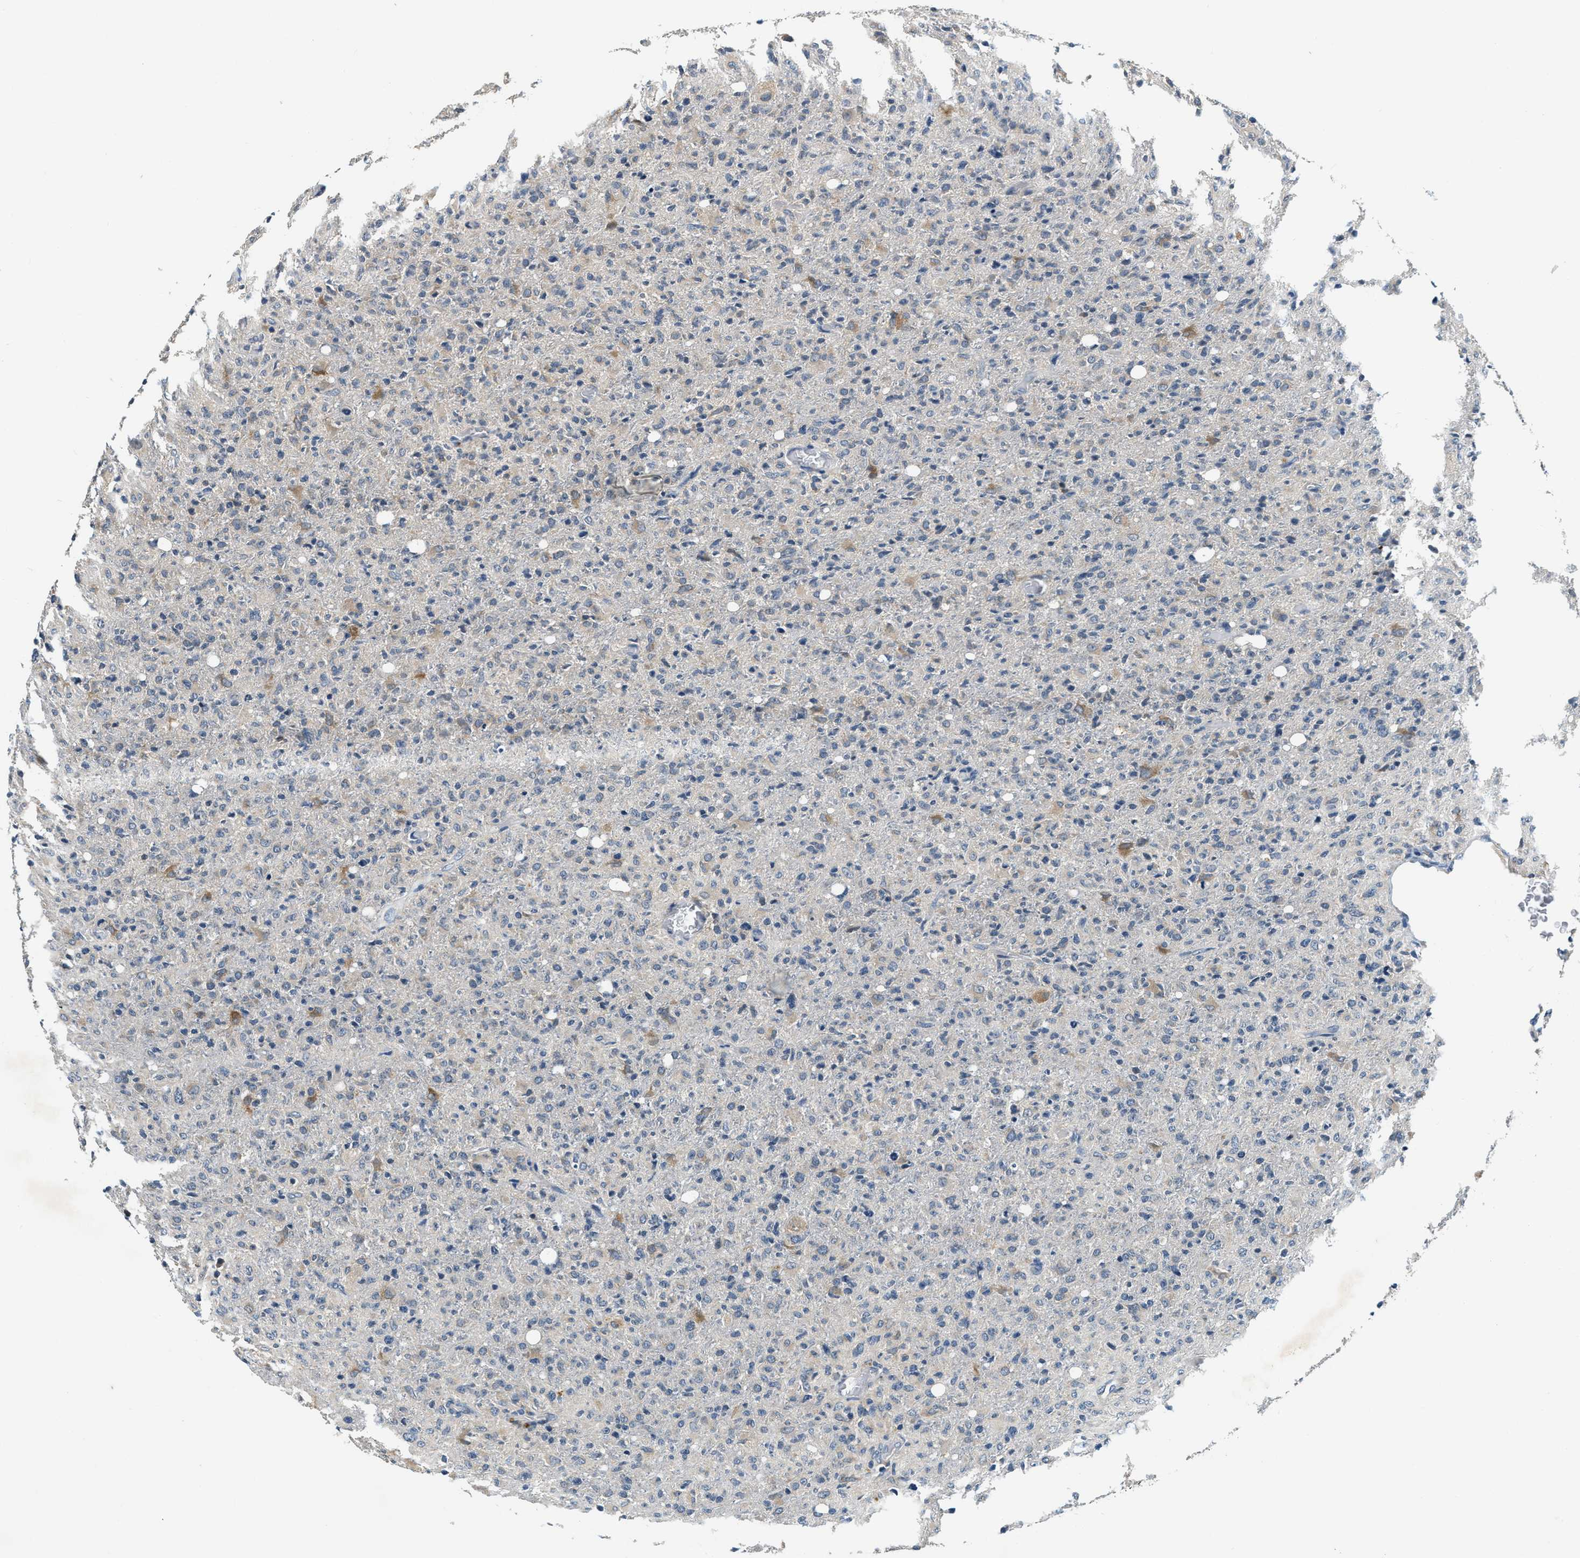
{"staining": {"intensity": "negative", "quantity": "none", "location": "none"}, "tissue": "glioma", "cell_type": "Tumor cells", "image_type": "cancer", "snomed": [{"axis": "morphology", "description": "Glioma, malignant, High grade"}, {"axis": "topography", "description": "Brain"}], "caption": "The image displays no staining of tumor cells in malignant high-grade glioma.", "gene": "YAE1", "patient": {"sex": "female", "age": 57}}